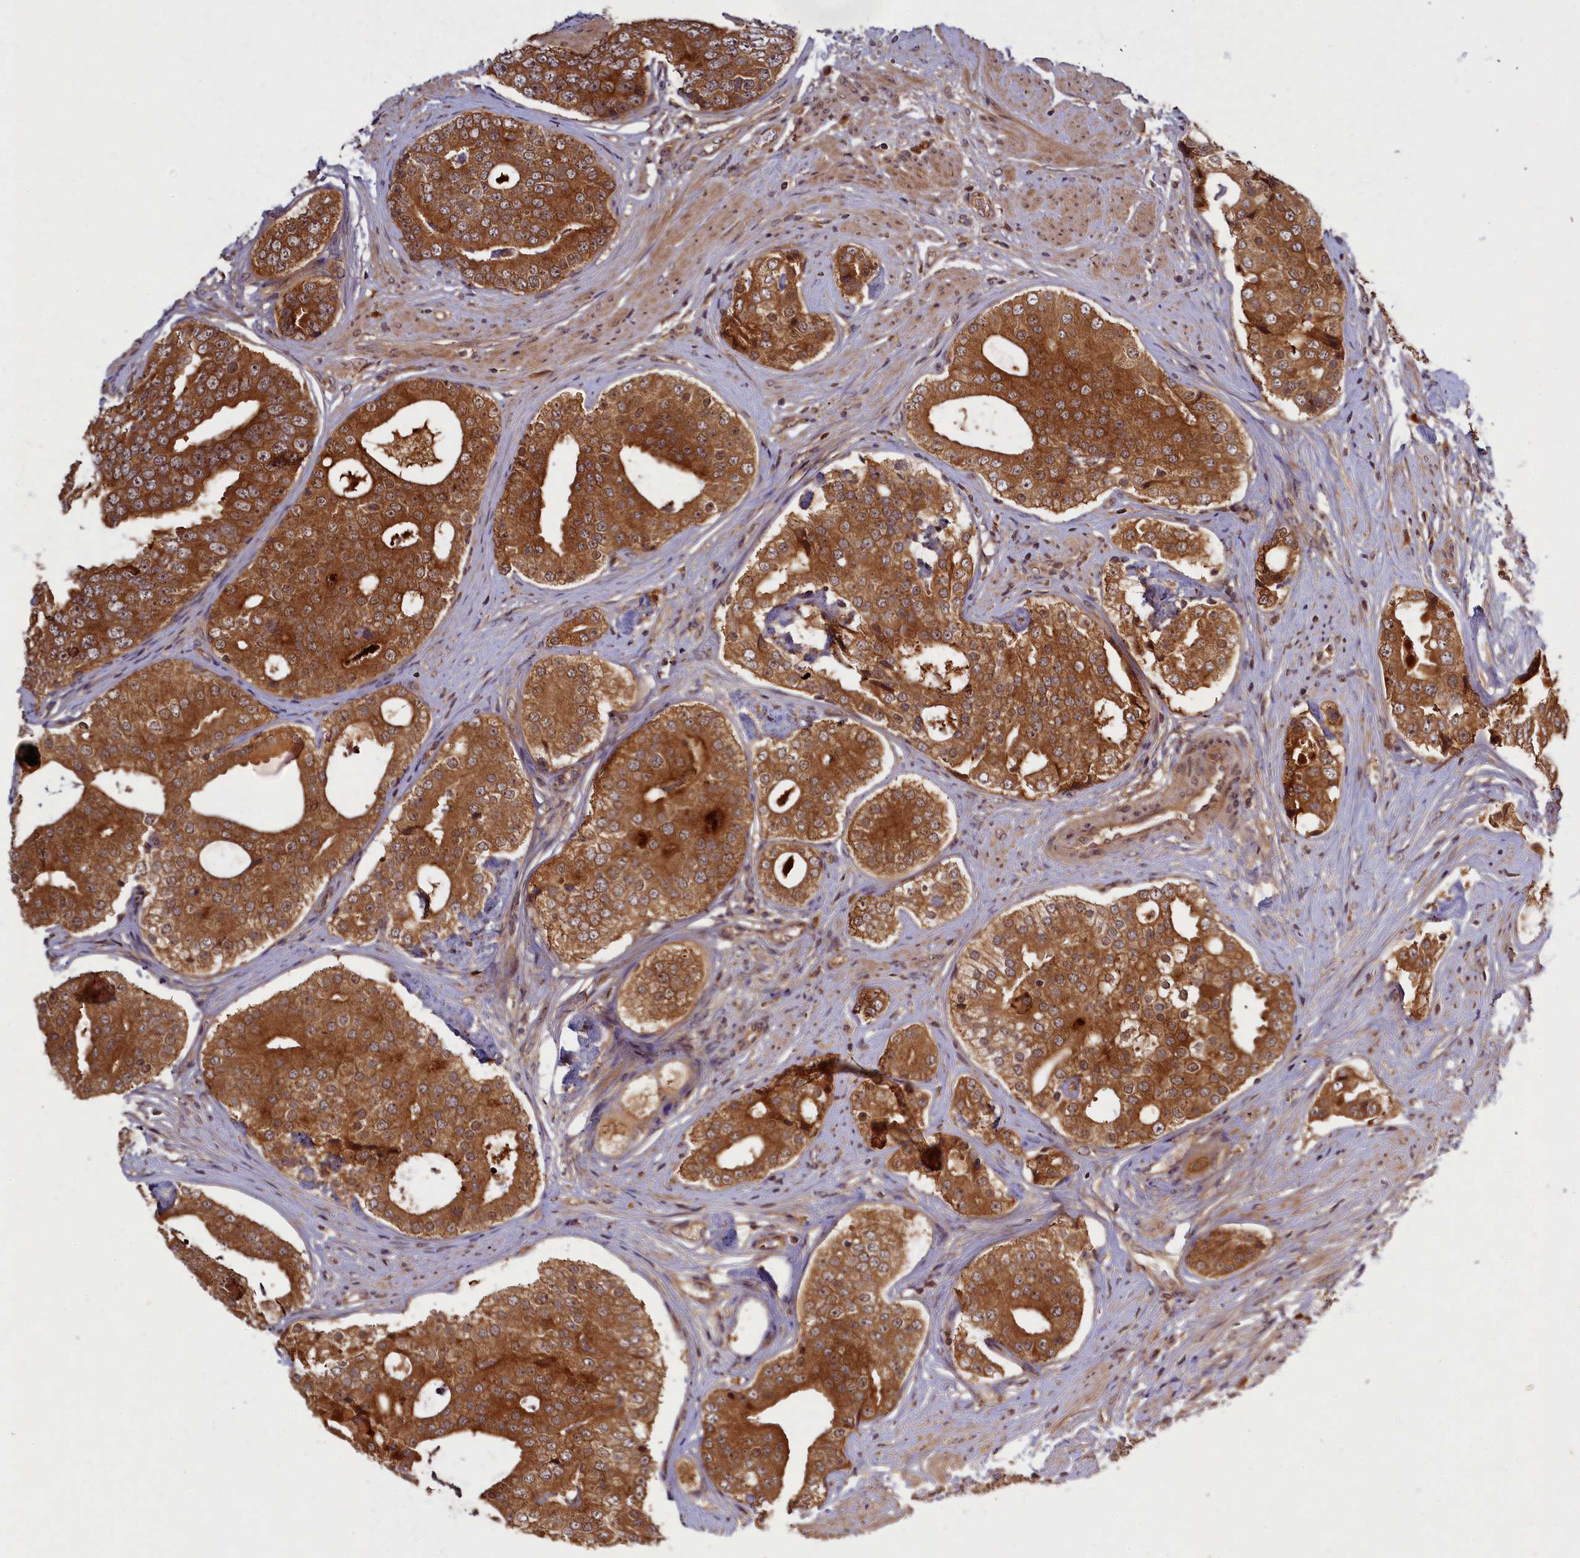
{"staining": {"intensity": "strong", "quantity": ">75%", "location": "cytoplasmic/membranous"}, "tissue": "prostate cancer", "cell_type": "Tumor cells", "image_type": "cancer", "snomed": [{"axis": "morphology", "description": "Adenocarcinoma, High grade"}, {"axis": "topography", "description": "Prostate"}], "caption": "Adenocarcinoma (high-grade) (prostate) tissue displays strong cytoplasmic/membranous staining in about >75% of tumor cells (DAB (3,3'-diaminobenzidine) IHC with brightfield microscopy, high magnification).", "gene": "BICD1", "patient": {"sex": "male", "age": 56}}